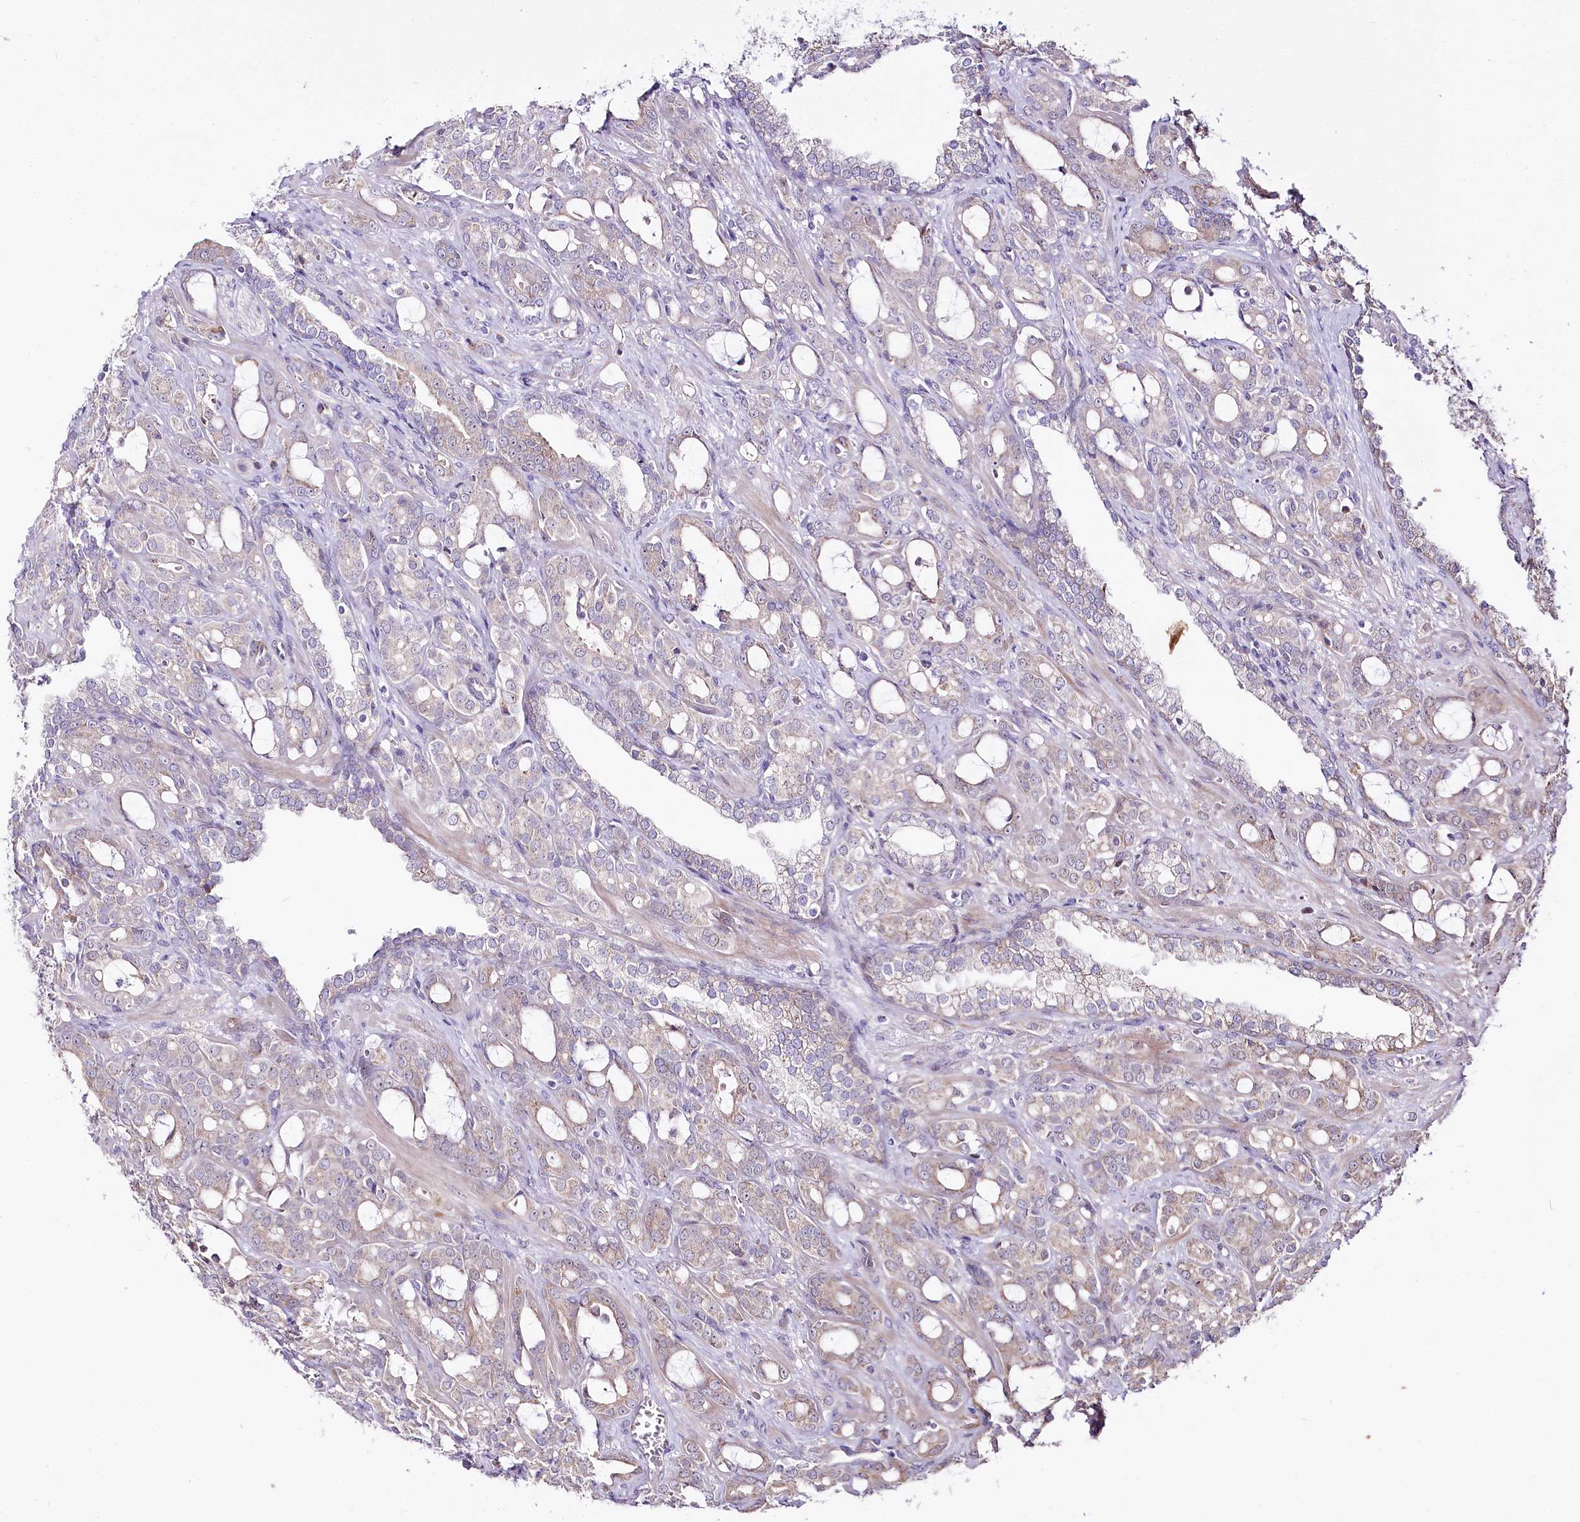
{"staining": {"intensity": "negative", "quantity": "none", "location": "none"}, "tissue": "prostate cancer", "cell_type": "Tumor cells", "image_type": "cancer", "snomed": [{"axis": "morphology", "description": "Adenocarcinoma, High grade"}, {"axis": "topography", "description": "Prostate"}], "caption": "High magnification brightfield microscopy of prostate cancer (adenocarcinoma (high-grade)) stained with DAB (brown) and counterstained with hematoxylin (blue): tumor cells show no significant staining.", "gene": "ZNF226", "patient": {"sex": "male", "age": 72}}